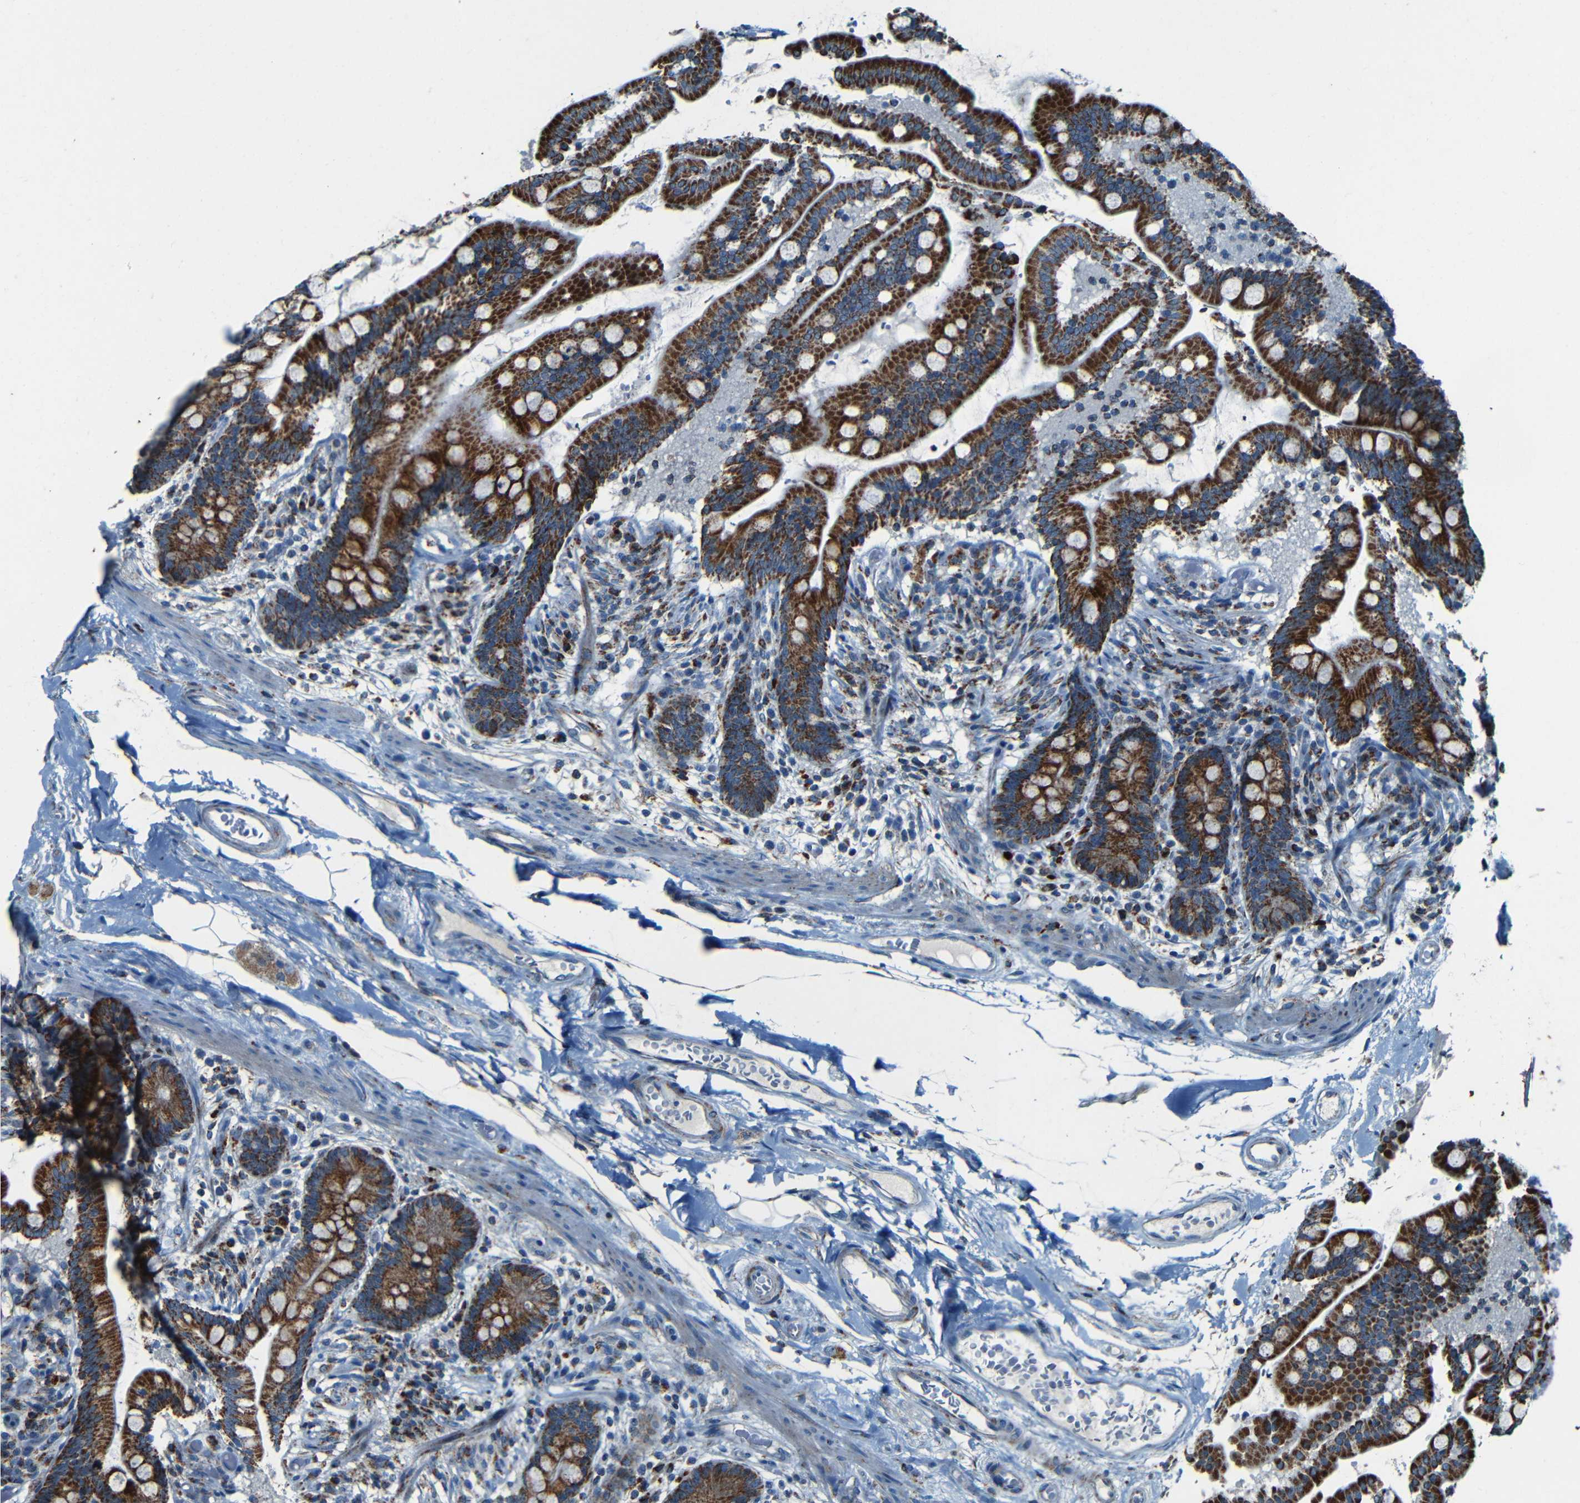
{"staining": {"intensity": "negative", "quantity": "none", "location": "none"}, "tissue": "colon", "cell_type": "Endothelial cells", "image_type": "normal", "snomed": [{"axis": "morphology", "description": "Normal tissue, NOS"}, {"axis": "topography", "description": "Colon"}], "caption": "Immunohistochemistry image of normal colon: colon stained with DAB (3,3'-diaminobenzidine) exhibits no significant protein expression in endothelial cells. Brightfield microscopy of IHC stained with DAB (3,3'-diaminobenzidine) (brown) and hematoxylin (blue), captured at high magnification.", "gene": "WSCD2", "patient": {"sex": "male", "age": 73}}